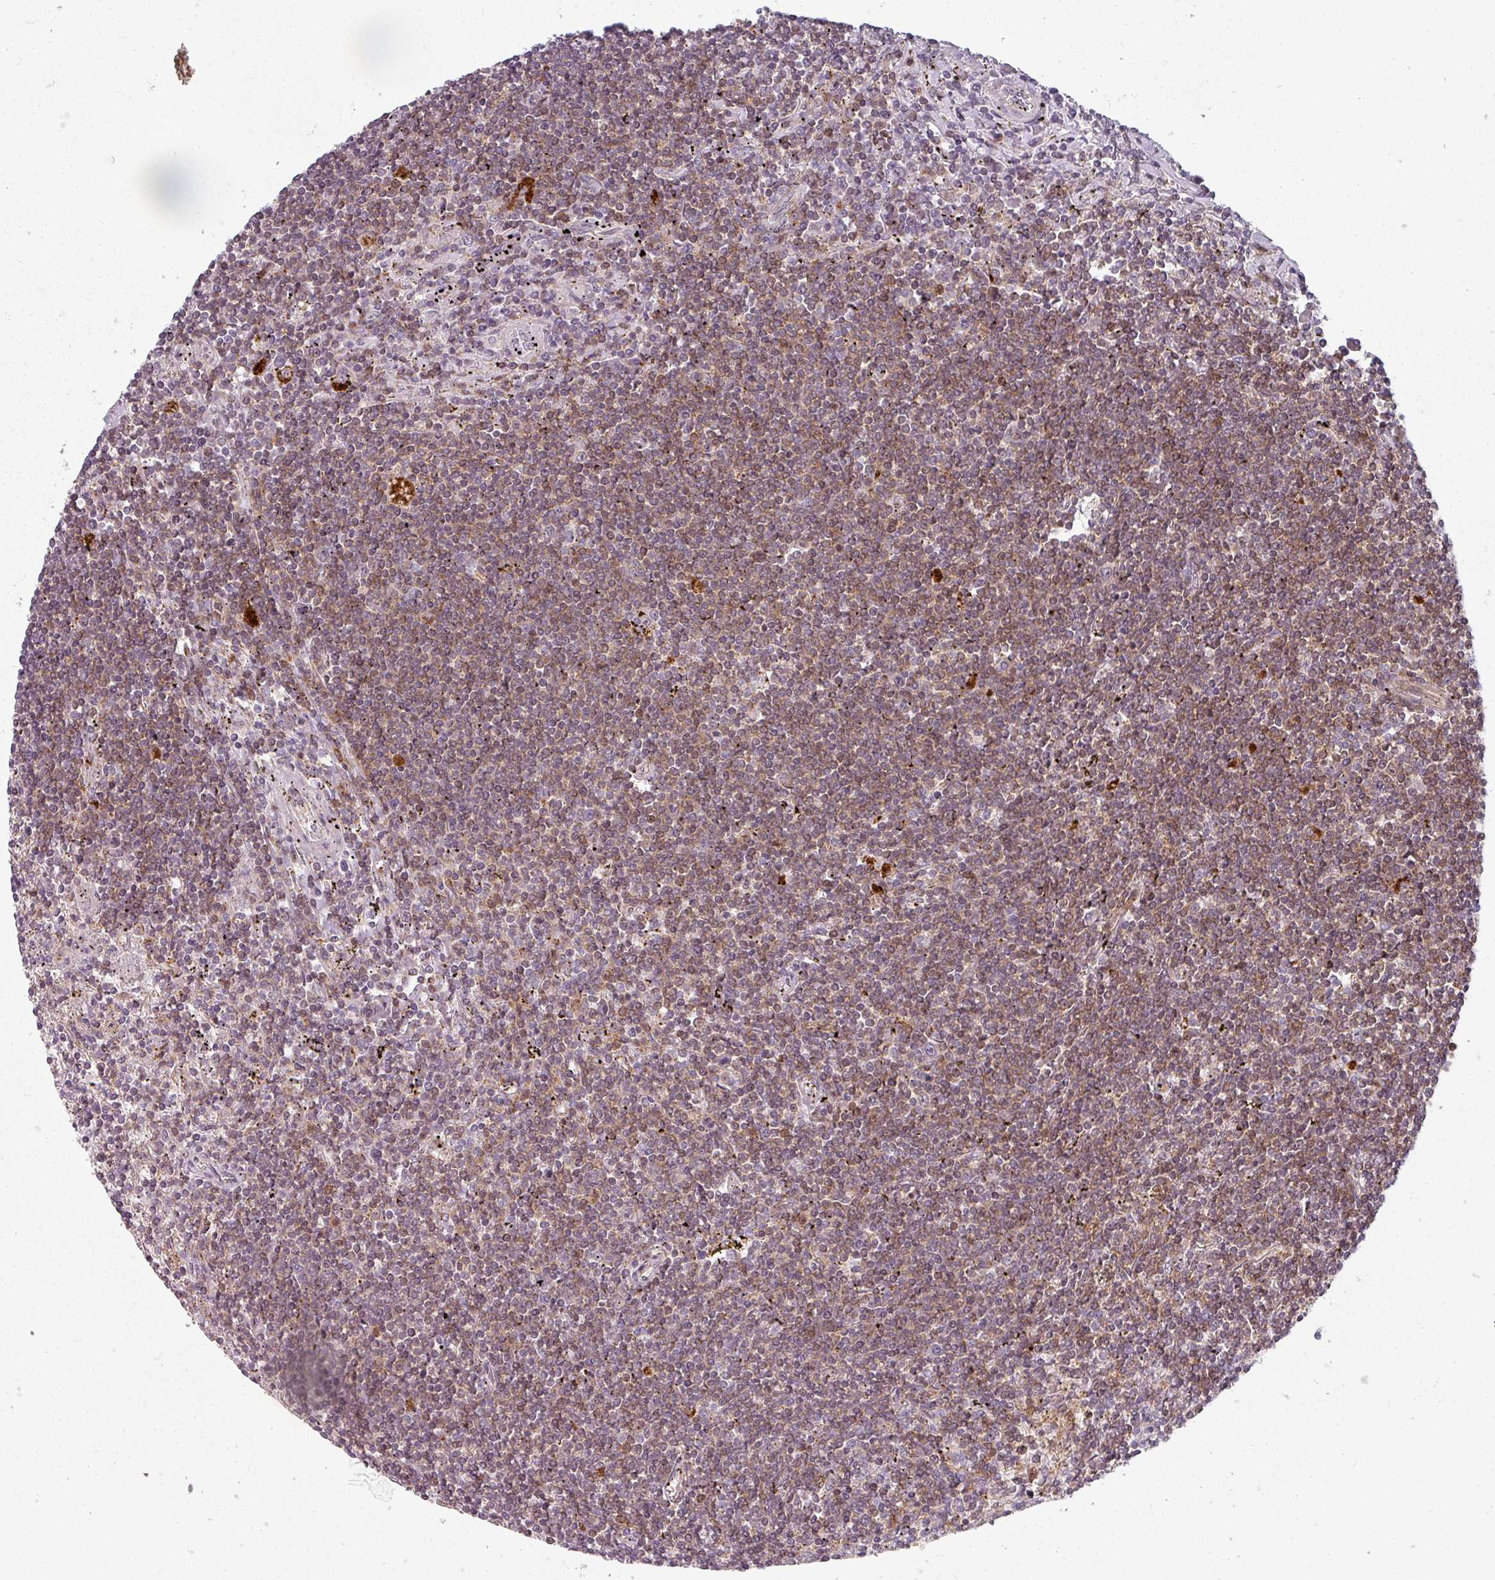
{"staining": {"intensity": "weak", "quantity": "25%-75%", "location": "cytoplasmic/membranous"}, "tissue": "lymphoma", "cell_type": "Tumor cells", "image_type": "cancer", "snomed": [{"axis": "morphology", "description": "Malignant lymphoma, non-Hodgkin's type, Low grade"}, {"axis": "topography", "description": "Spleen"}], "caption": "Malignant lymphoma, non-Hodgkin's type (low-grade) stained with IHC exhibits weak cytoplasmic/membranous staining in approximately 25%-75% of tumor cells.", "gene": "CLIC1", "patient": {"sex": "male", "age": 76}}